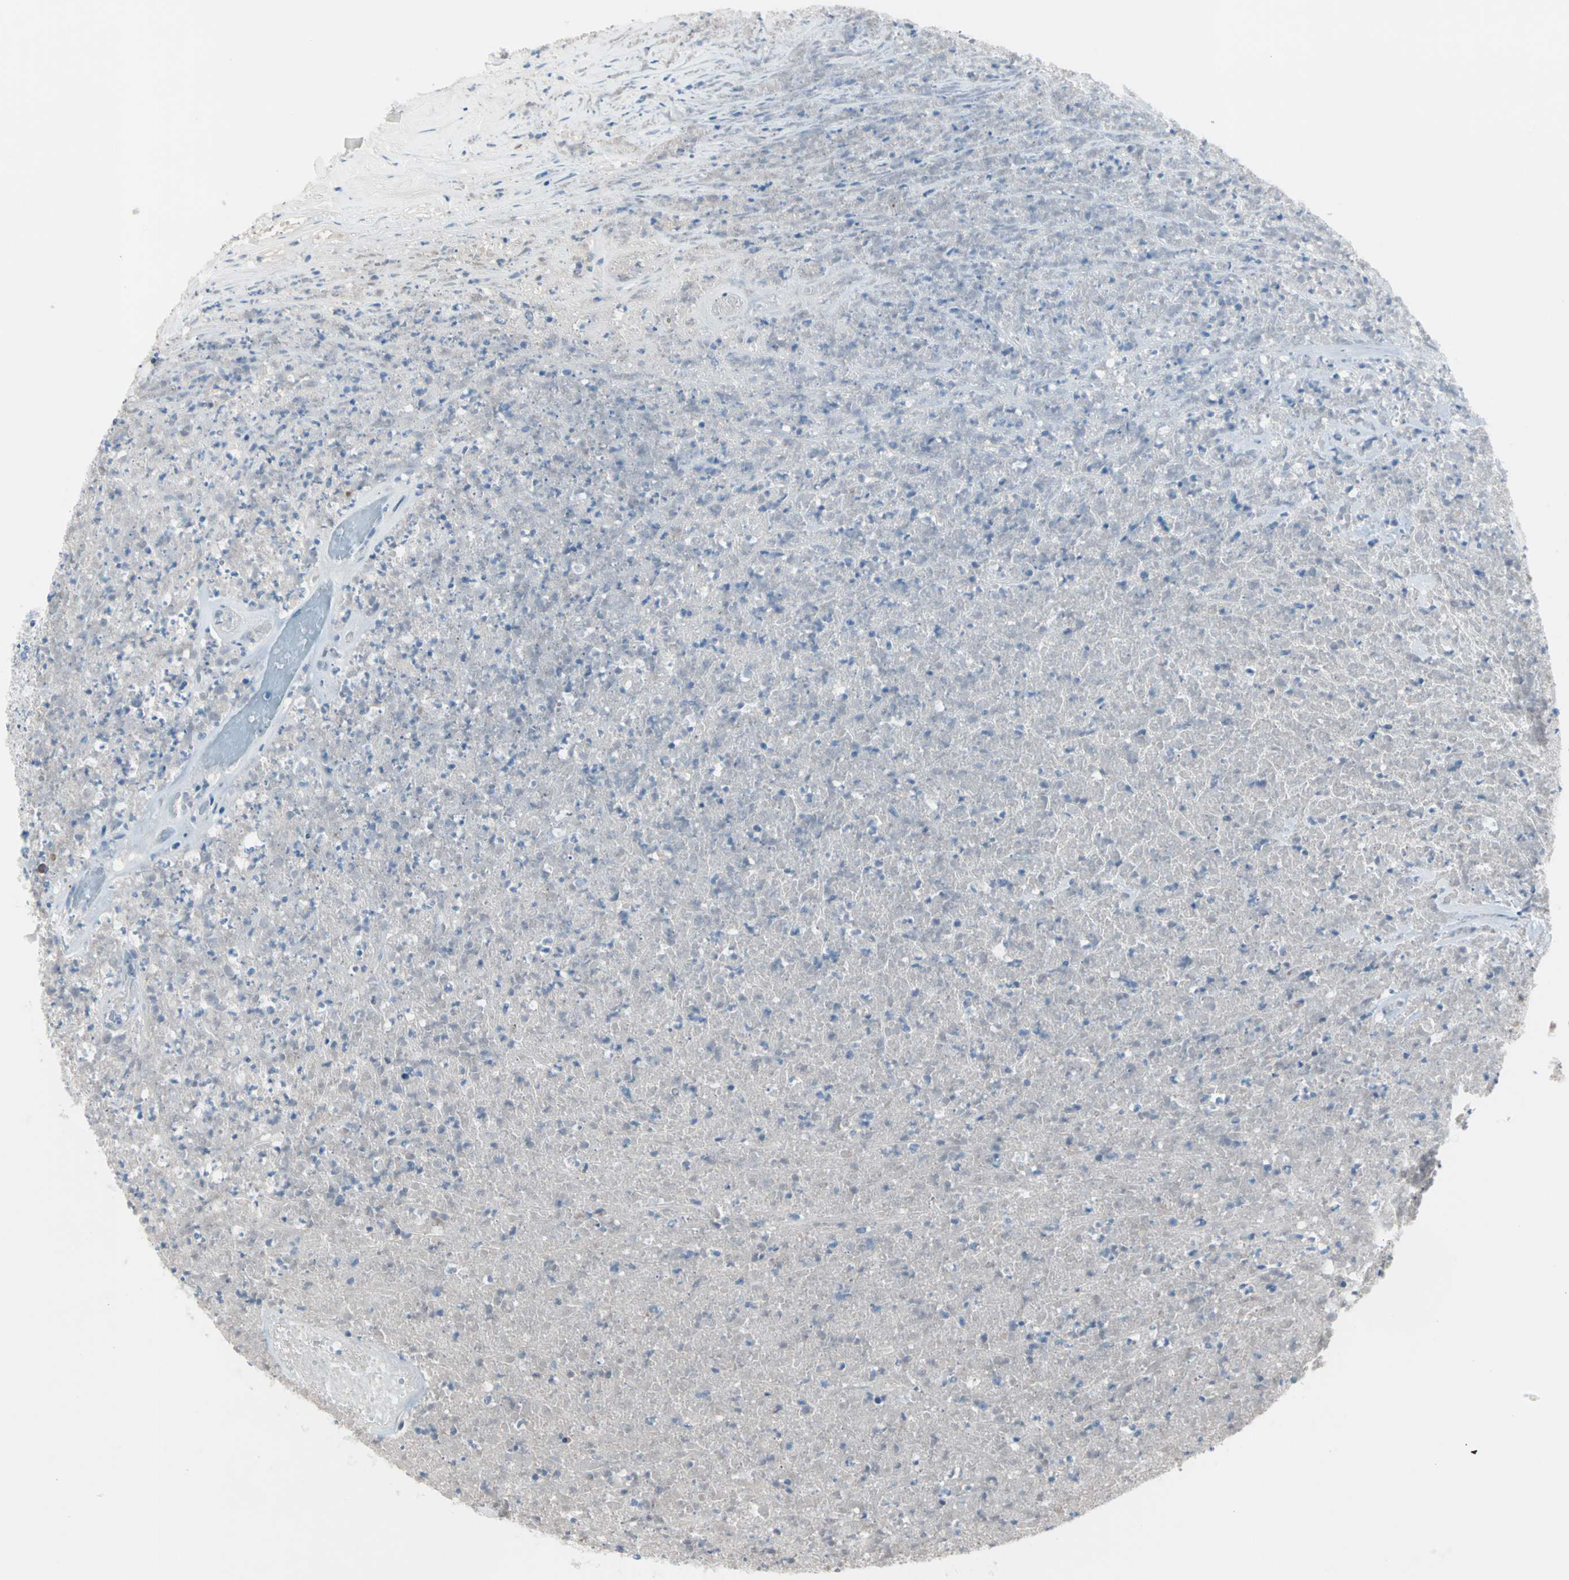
{"staining": {"intensity": "negative", "quantity": "none", "location": "none"}, "tissue": "urothelial cancer", "cell_type": "Tumor cells", "image_type": "cancer", "snomed": [{"axis": "morphology", "description": "Urothelial carcinoma, High grade"}, {"axis": "topography", "description": "Urinary bladder"}], "caption": "Tumor cells are negative for protein expression in human high-grade urothelial carcinoma.", "gene": "NEFH", "patient": {"sex": "male", "age": 66}}